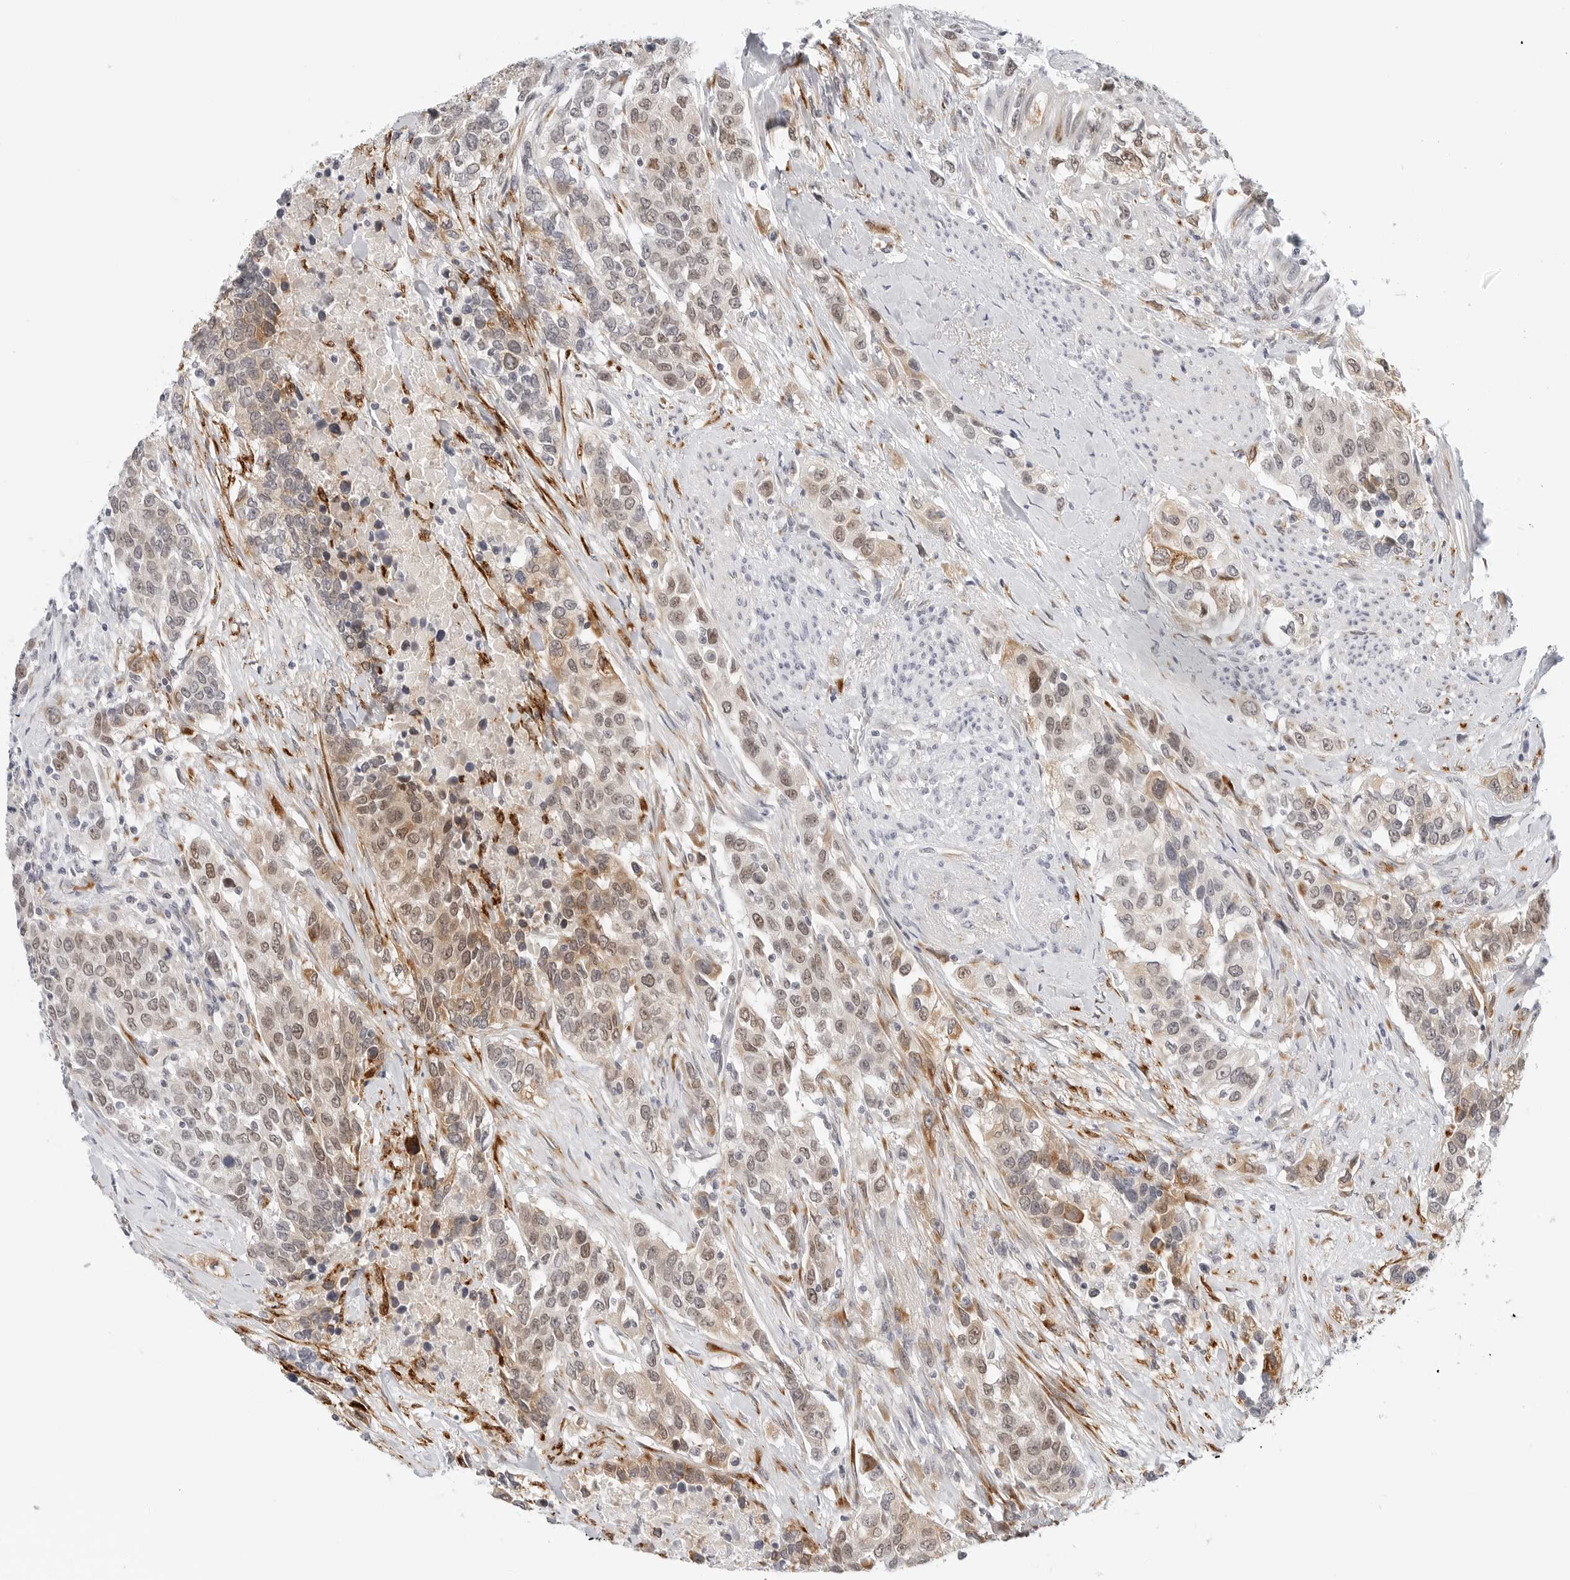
{"staining": {"intensity": "moderate", "quantity": "25%-75%", "location": "cytoplasmic/membranous,nuclear"}, "tissue": "urothelial cancer", "cell_type": "Tumor cells", "image_type": "cancer", "snomed": [{"axis": "morphology", "description": "Urothelial carcinoma, High grade"}, {"axis": "topography", "description": "Urinary bladder"}], "caption": "IHC of human high-grade urothelial carcinoma exhibits medium levels of moderate cytoplasmic/membranous and nuclear expression in approximately 25%-75% of tumor cells.", "gene": "TSEN2", "patient": {"sex": "female", "age": 80}}